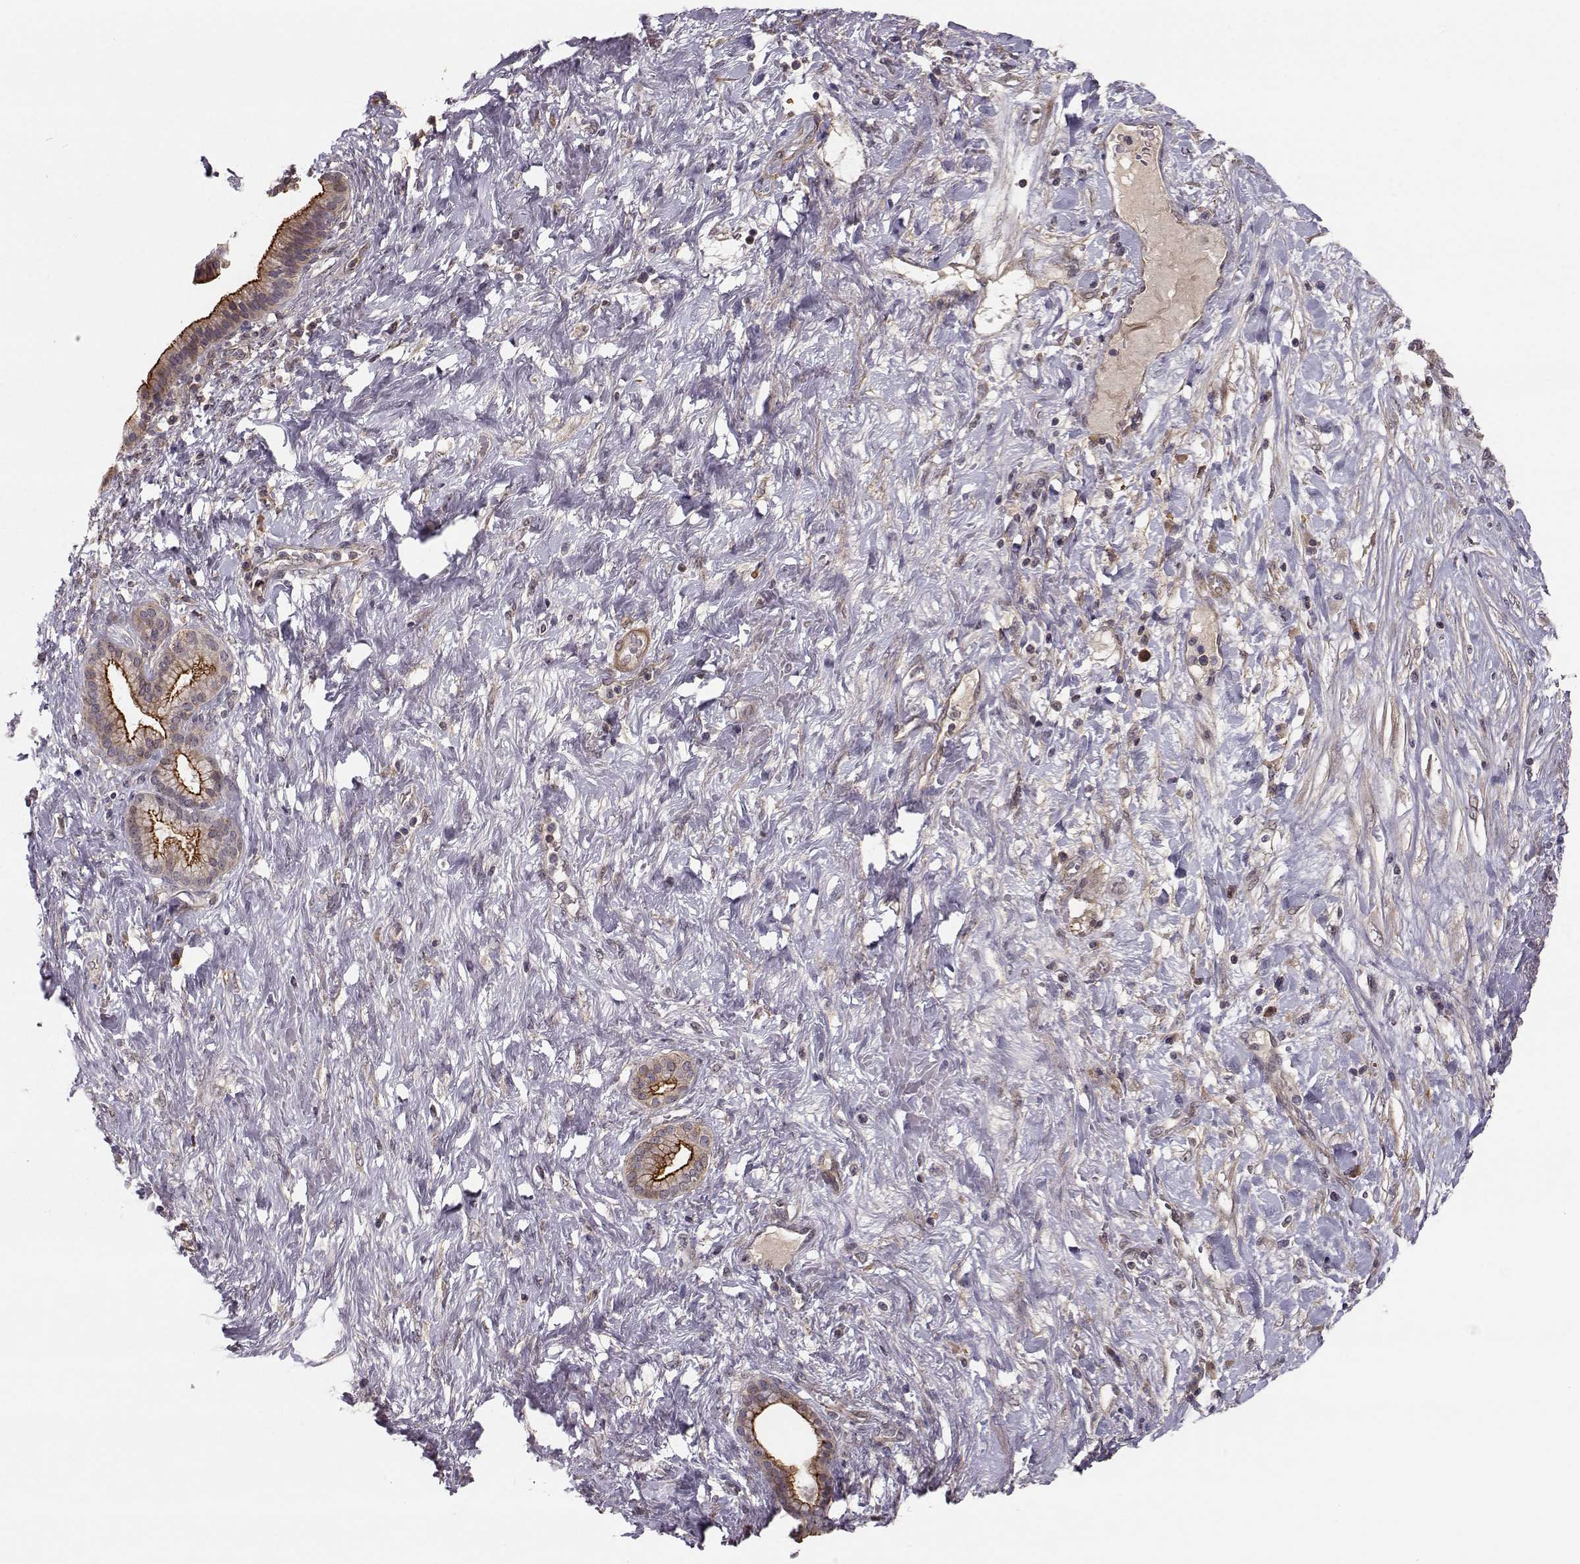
{"staining": {"intensity": "strong", "quantity": "25%-75%", "location": "cytoplasmic/membranous"}, "tissue": "pancreatic cancer", "cell_type": "Tumor cells", "image_type": "cancer", "snomed": [{"axis": "morphology", "description": "Adenocarcinoma, NOS"}, {"axis": "topography", "description": "Pancreas"}], "caption": "About 25%-75% of tumor cells in human pancreatic cancer demonstrate strong cytoplasmic/membranous protein staining as visualized by brown immunohistochemical staining.", "gene": "PLEKHG3", "patient": {"sex": "male", "age": 44}}